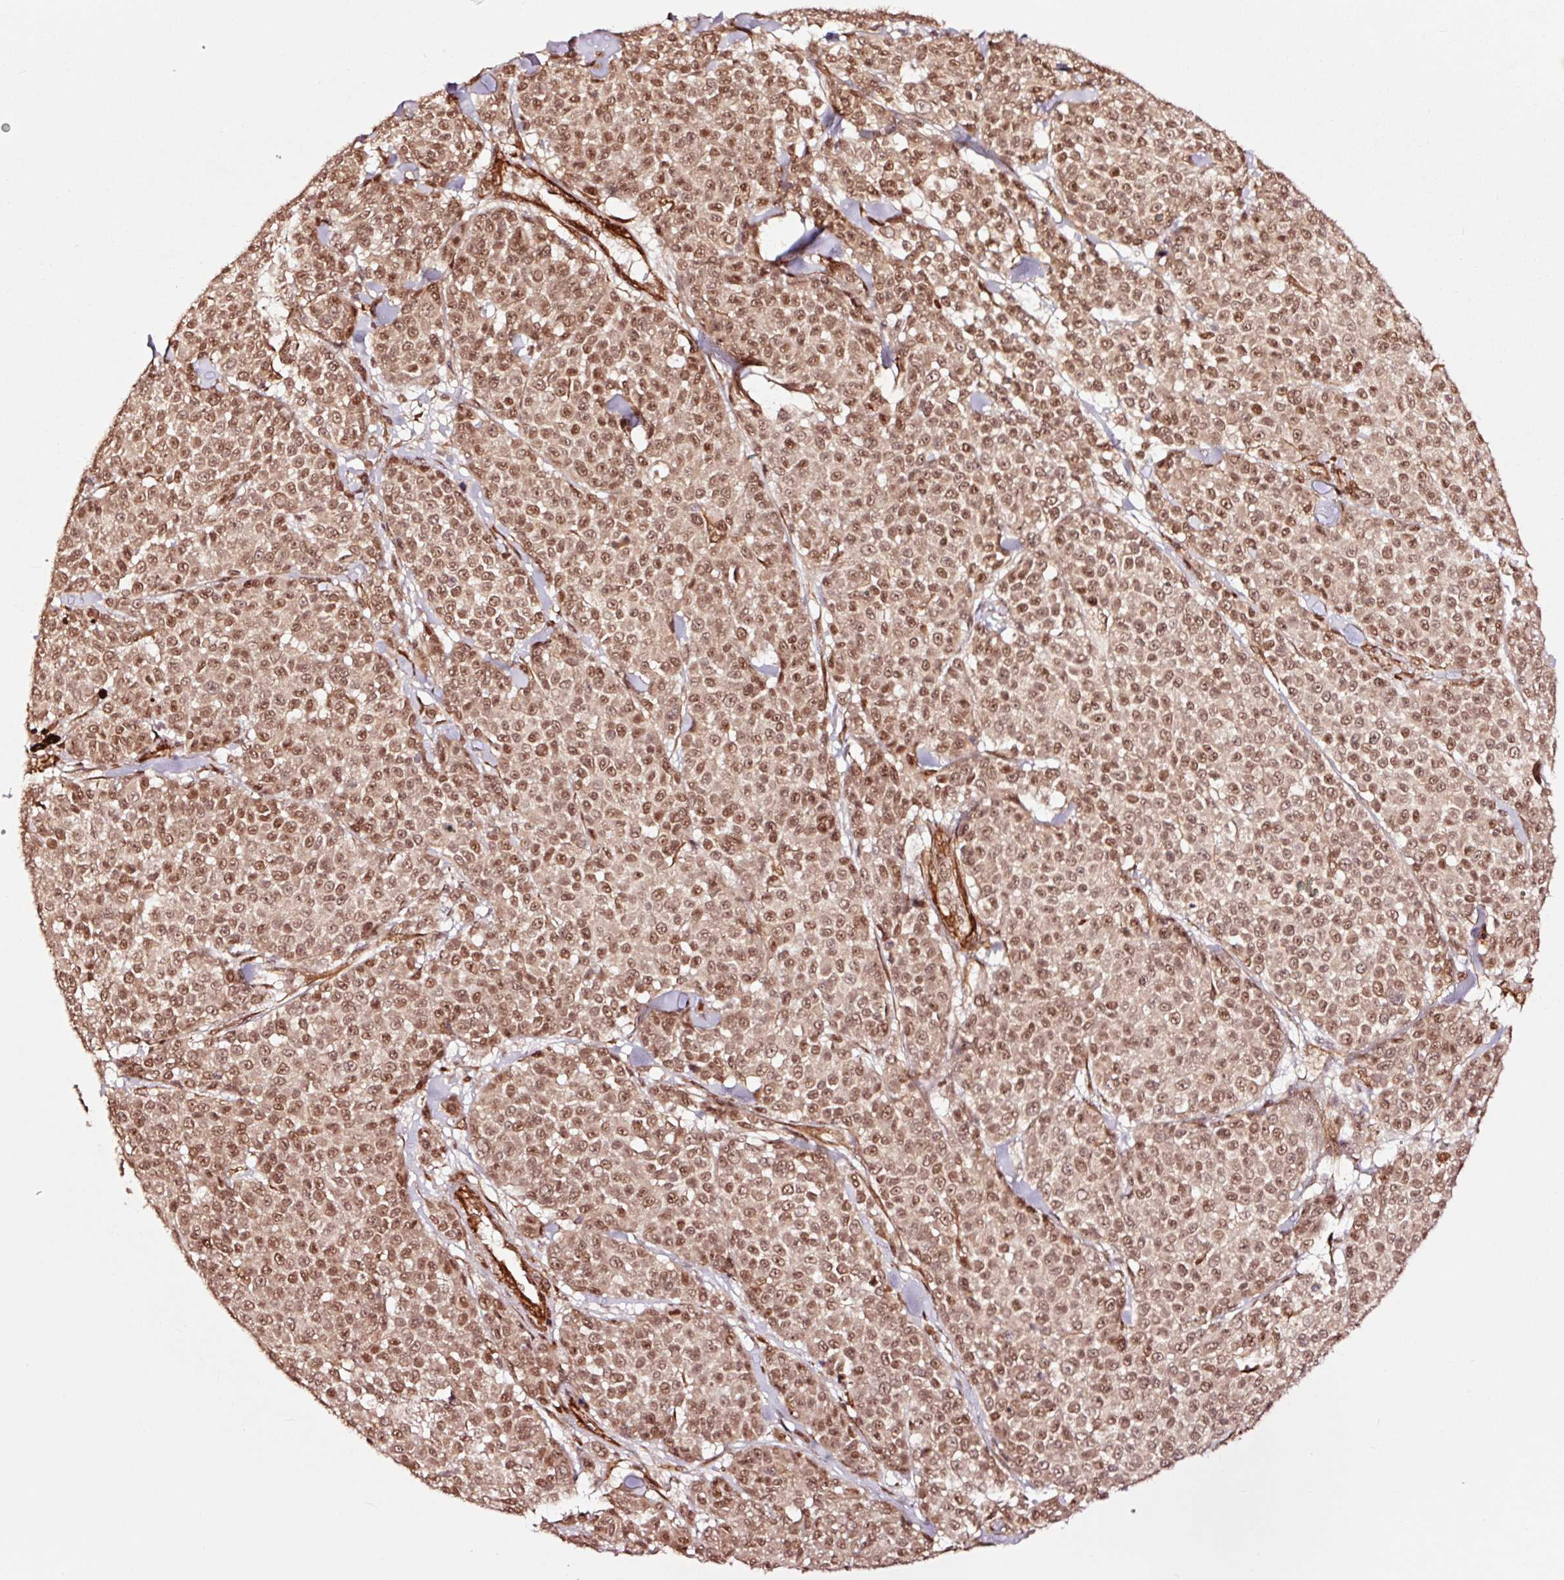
{"staining": {"intensity": "moderate", "quantity": ">75%", "location": "nuclear"}, "tissue": "melanoma", "cell_type": "Tumor cells", "image_type": "cancer", "snomed": [{"axis": "morphology", "description": "Malignant melanoma, NOS"}, {"axis": "topography", "description": "Skin"}], "caption": "Protein staining of malignant melanoma tissue demonstrates moderate nuclear expression in approximately >75% of tumor cells. The staining was performed using DAB to visualize the protein expression in brown, while the nuclei were stained in blue with hematoxylin (Magnification: 20x).", "gene": "TPM1", "patient": {"sex": "male", "age": 46}}